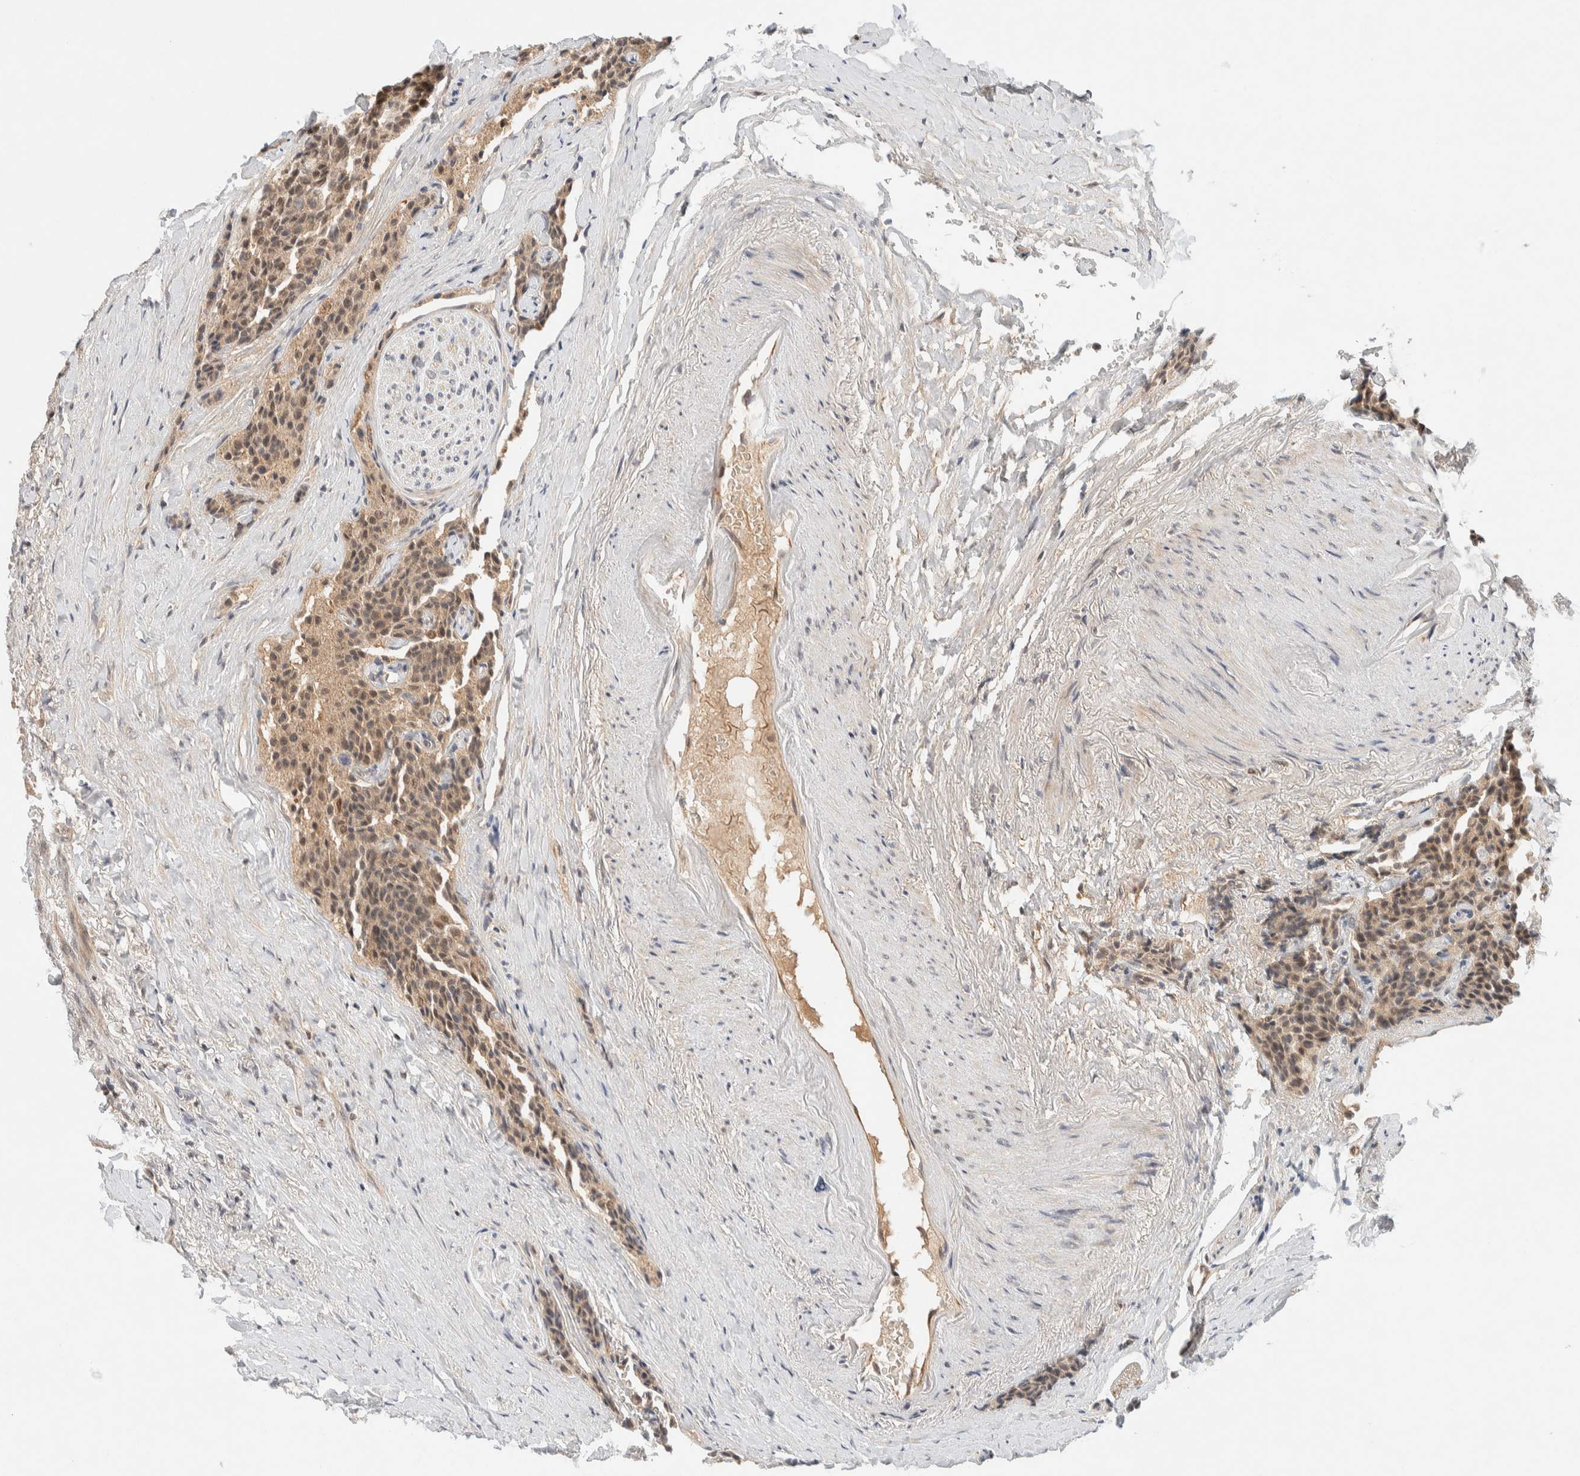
{"staining": {"intensity": "weak", "quantity": ">75%", "location": "cytoplasmic/membranous"}, "tissue": "carcinoid", "cell_type": "Tumor cells", "image_type": "cancer", "snomed": [{"axis": "morphology", "description": "Carcinoid, malignant, NOS"}, {"axis": "topography", "description": "Colon"}], "caption": "An immunohistochemistry micrograph of tumor tissue is shown. Protein staining in brown labels weak cytoplasmic/membranous positivity in malignant carcinoid within tumor cells. (DAB IHC, brown staining for protein, blue staining for nuclei).", "gene": "C8orf76", "patient": {"sex": "female", "age": 61}}